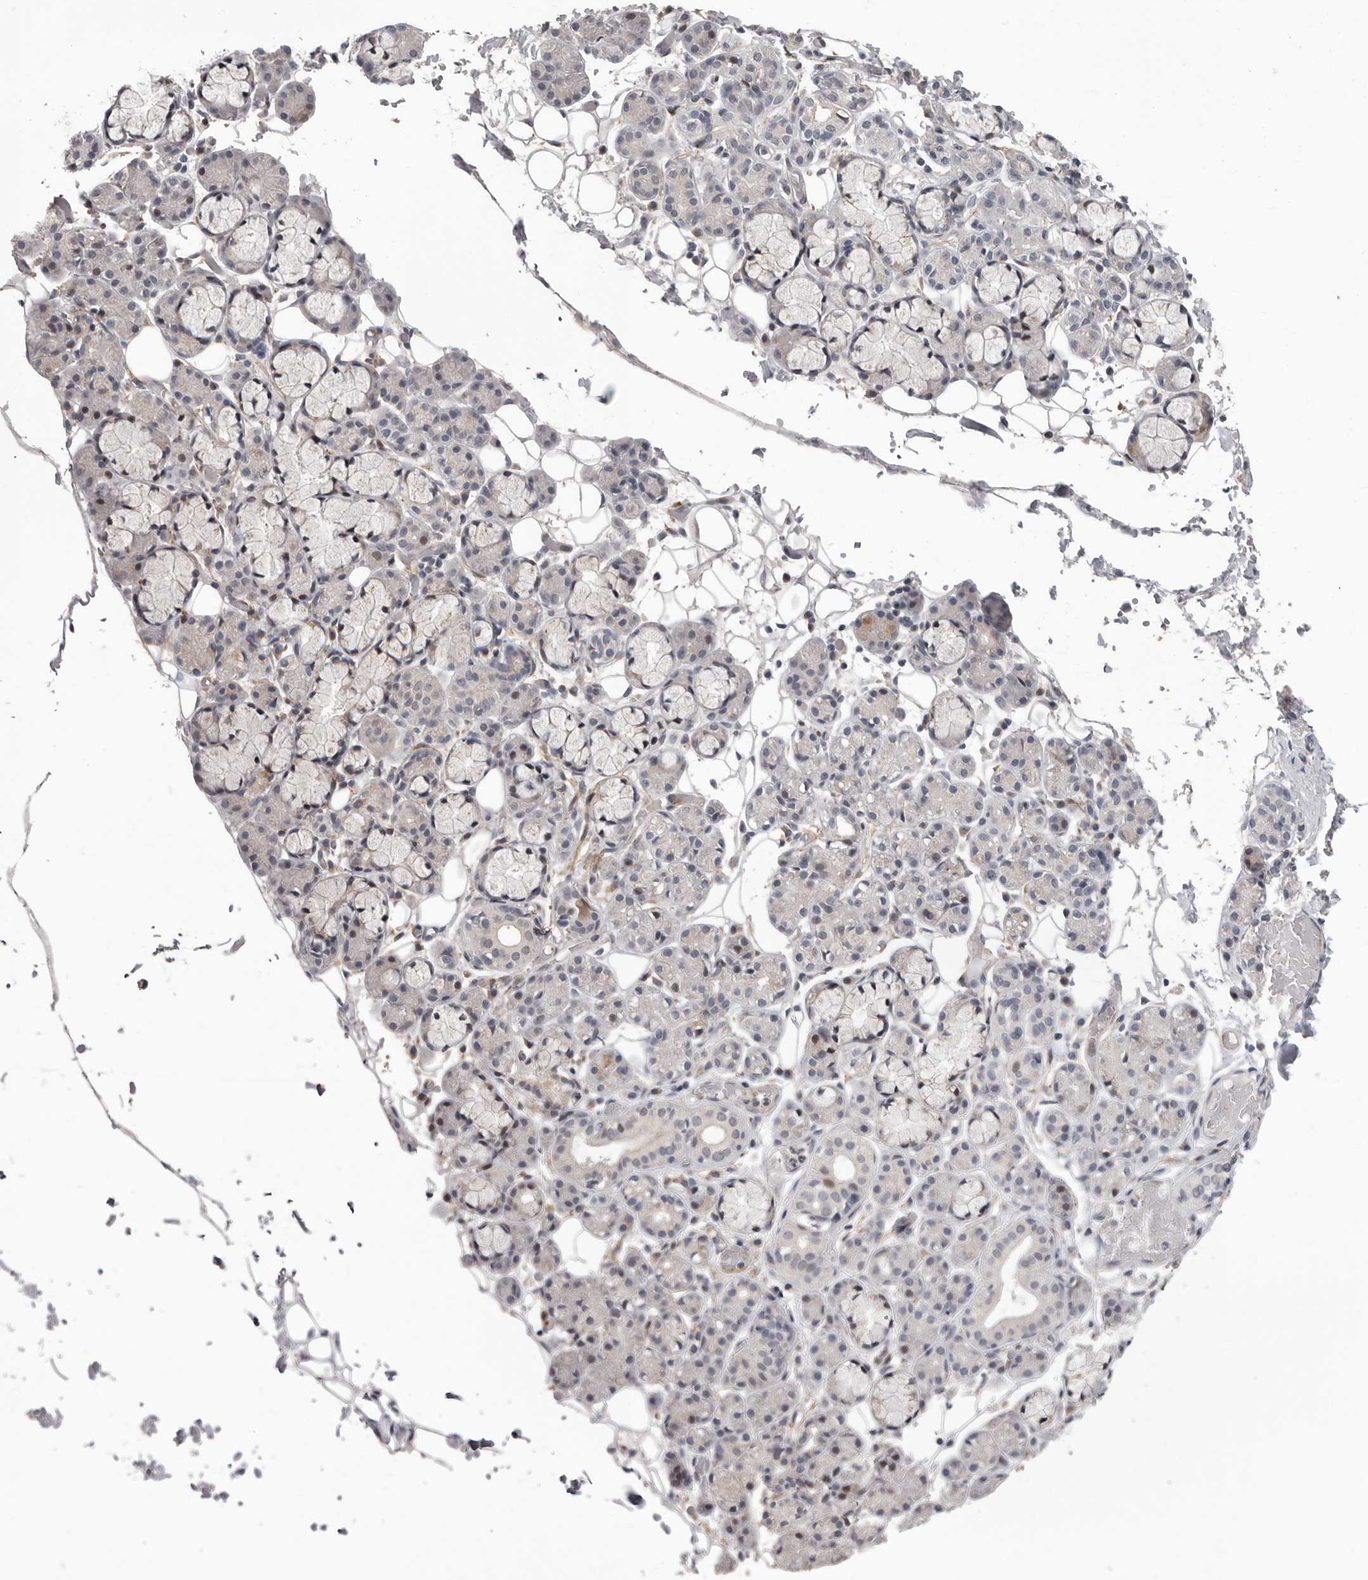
{"staining": {"intensity": "weak", "quantity": "<25%", "location": "nuclear"}, "tissue": "salivary gland", "cell_type": "Glandular cells", "image_type": "normal", "snomed": [{"axis": "morphology", "description": "Normal tissue, NOS"}, {"axis": "topography", "description": "Salivary gland"}], "caption": "The histopathology image shows no staining of glandular cells in unremarkable salivary gland. (DAB (3,3'-diaminobenzidine) immunohistochemistry visualized using brightfield microscopy, high magnification).", "gene": "RALGPS2", "patient": {"sex": "male", "age": 63}}